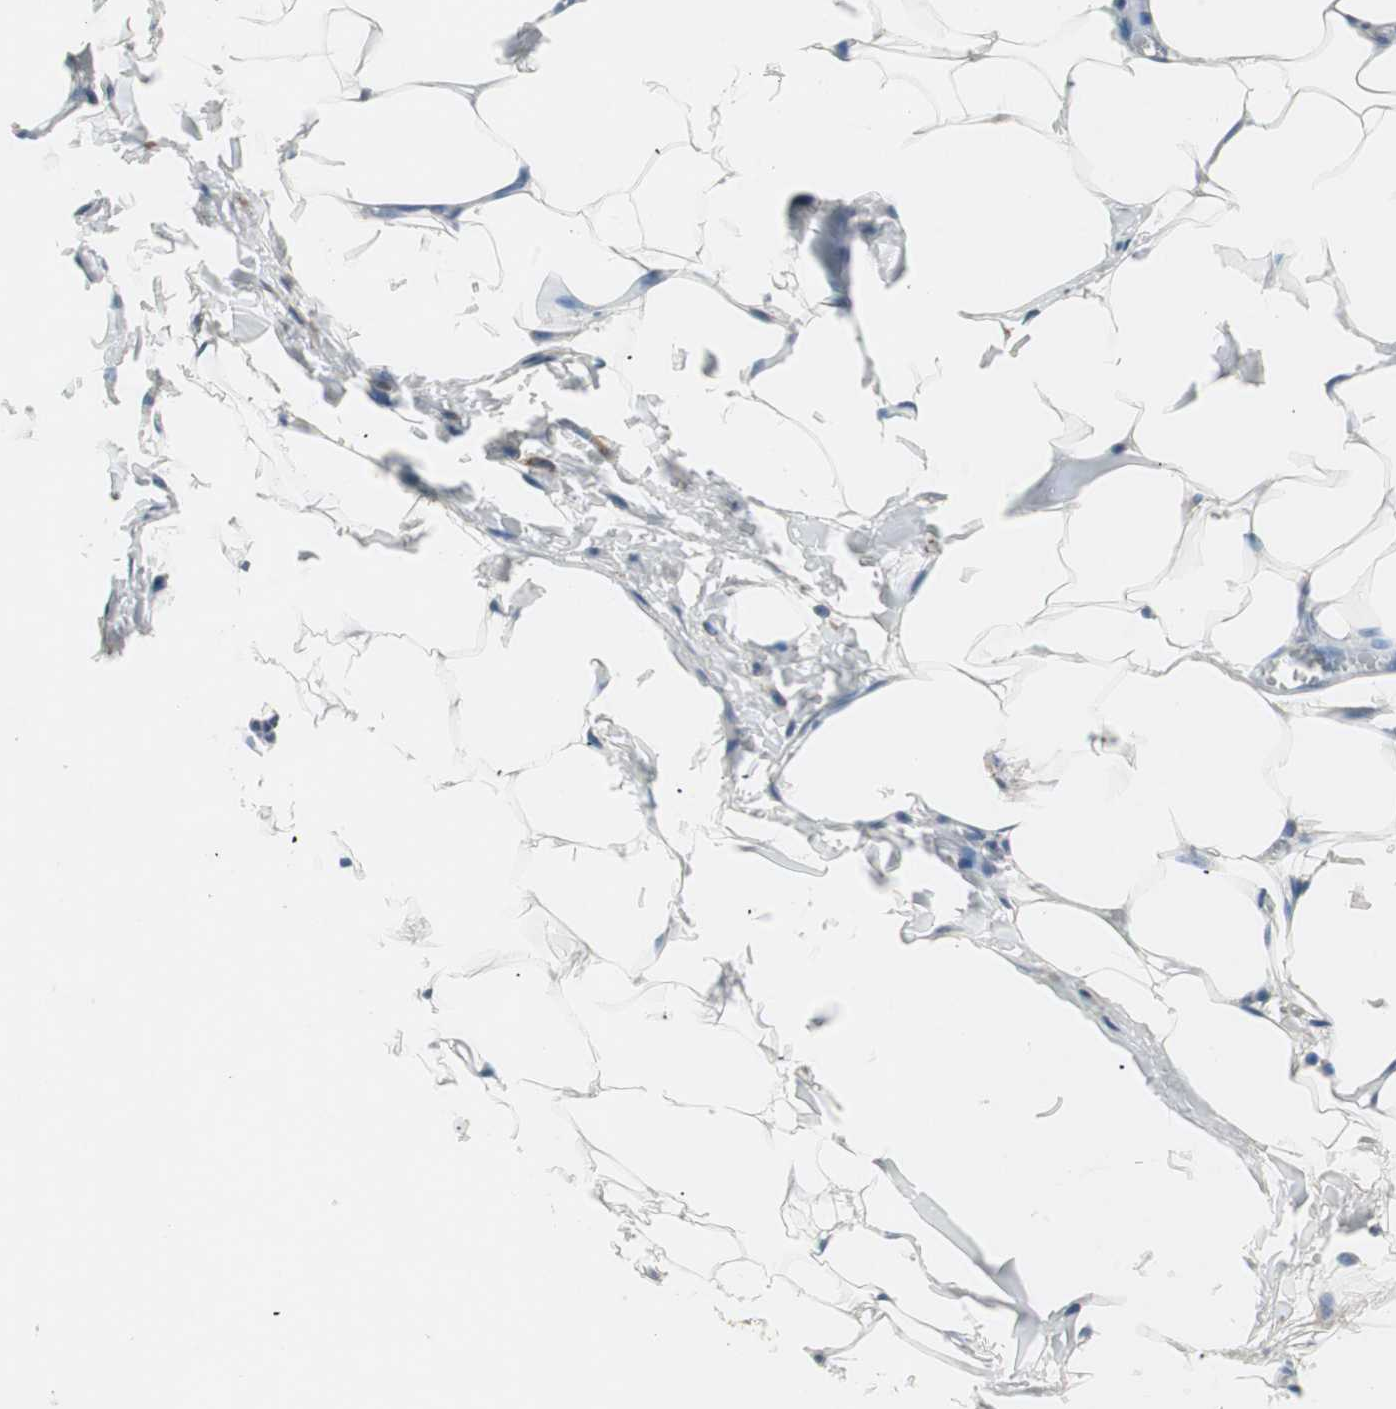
{"staining": {"intensity": "weak", "quantity": ">75%", "location": "cytoplasmic/membranous"}, "tissue": "adipose tissue", "cell_type": "Adipocytes", "image_type": "normal", "snomed": [{"axis": "morphology", "description": "Normal tissue, NOS"}, {"axis": "topography", "description": "Vascular tissue"}], "caption": "This histopathology image shows immunohistochemistry staining of normal adipose tissue, with low weak cytoplasmic/membranous staining in approximately >75% of adipocytes.", "gene": "NF2", "patient": {"sex": "male", "age": 41}}